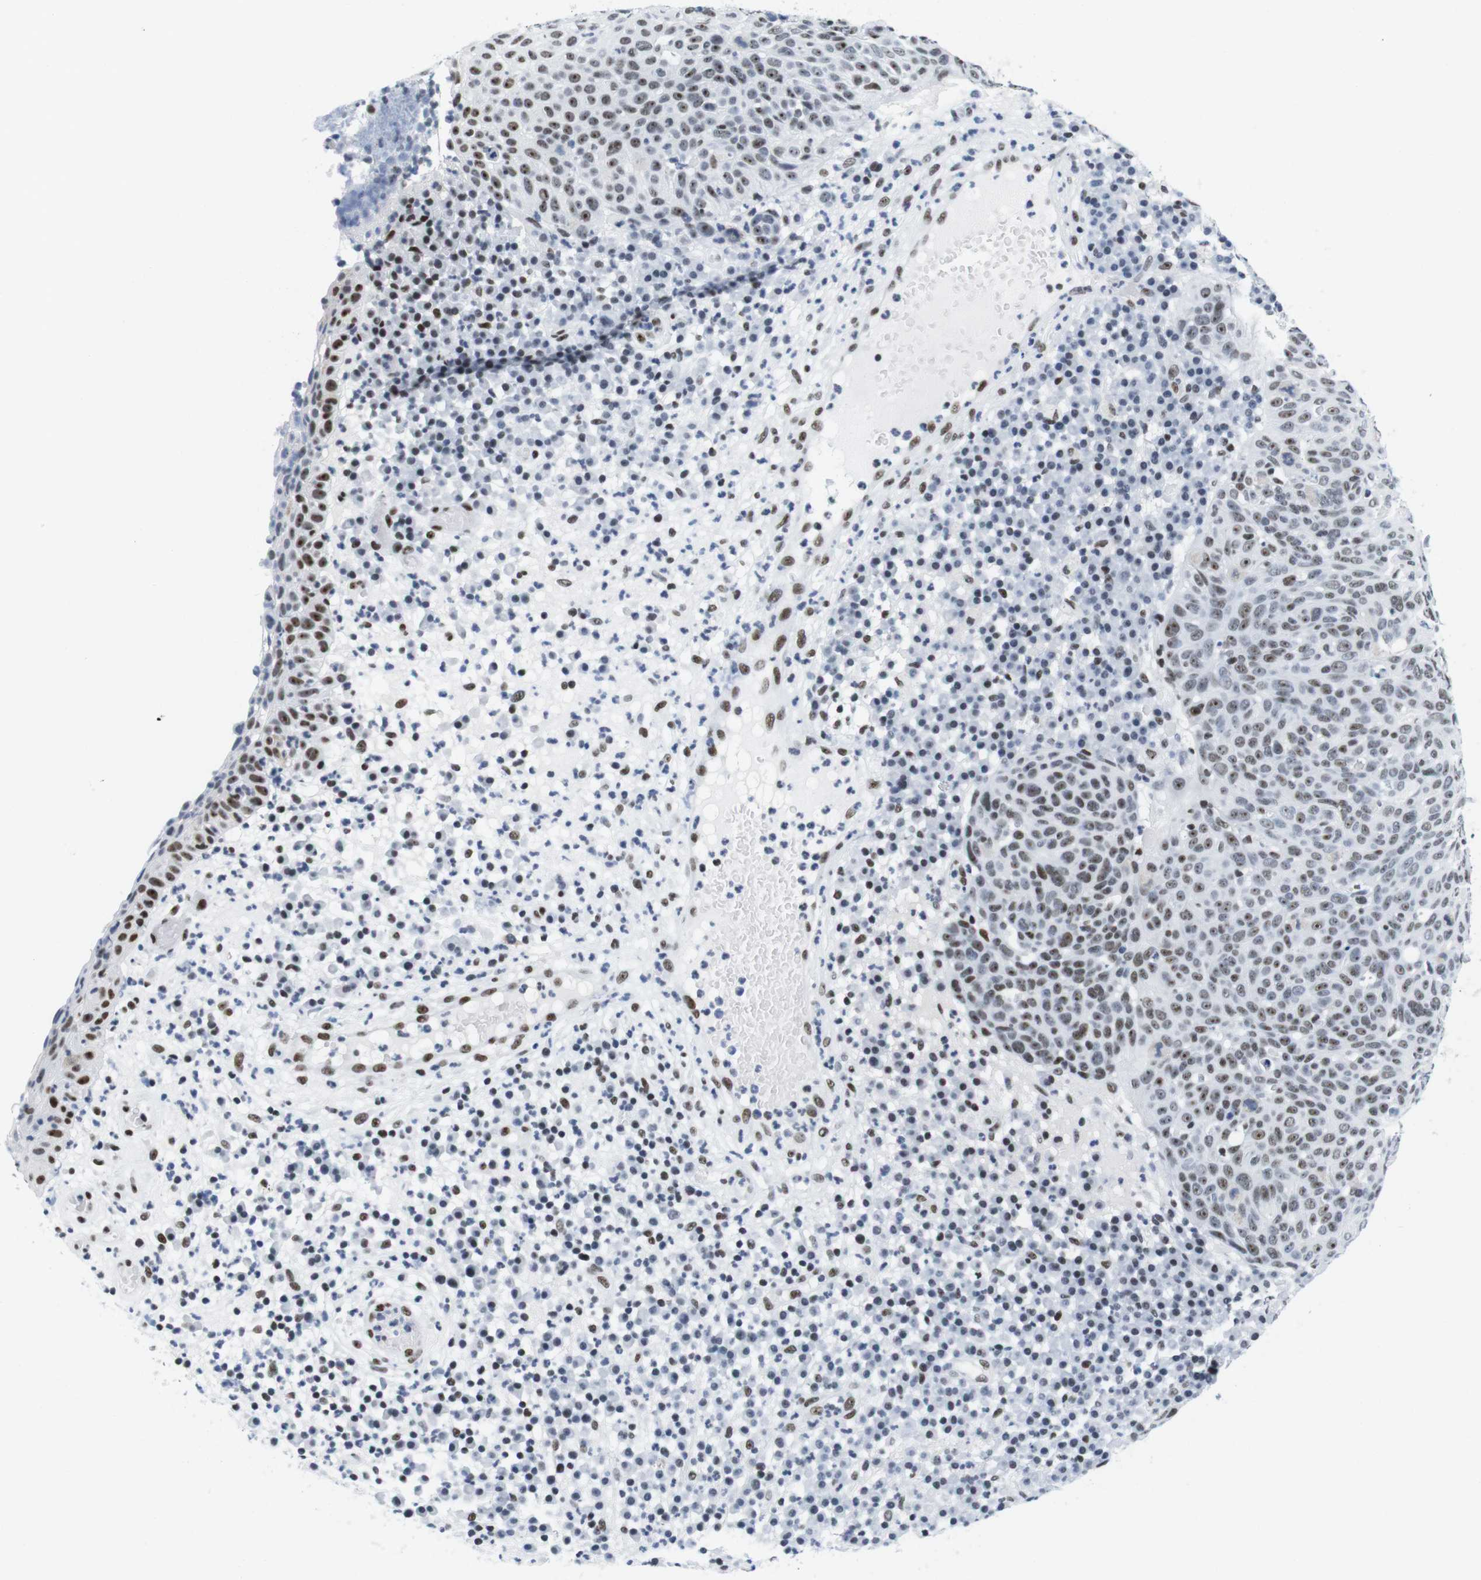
{"staining": {"intensity": "moderate", "quantity": "25%-75%", "location": "nuclear"}, "tissue": "skin cancer", "cell_type": "Tumor cells", "image_type": "cancer", "snomed": [{"axis": "morphology", "description": "Squamous cell carcinoma in situ, NOS"}, {"axis": "morphology", "description": "Squamous cell carcinoma, NOS"}, {"axis": "topography", "description": "Skin"}], "caption": "Immunohistochemistry photomicrograph of neoplastic tissue: skin squamous cell carcinoma stained using IHC shows medium levels of moderate protein expression localized specifically in the nuclear of tumor cells, appearing as a nuclear brown color.", "gene": "IFI16", "patient": {"sex": "male", "age": 93}}